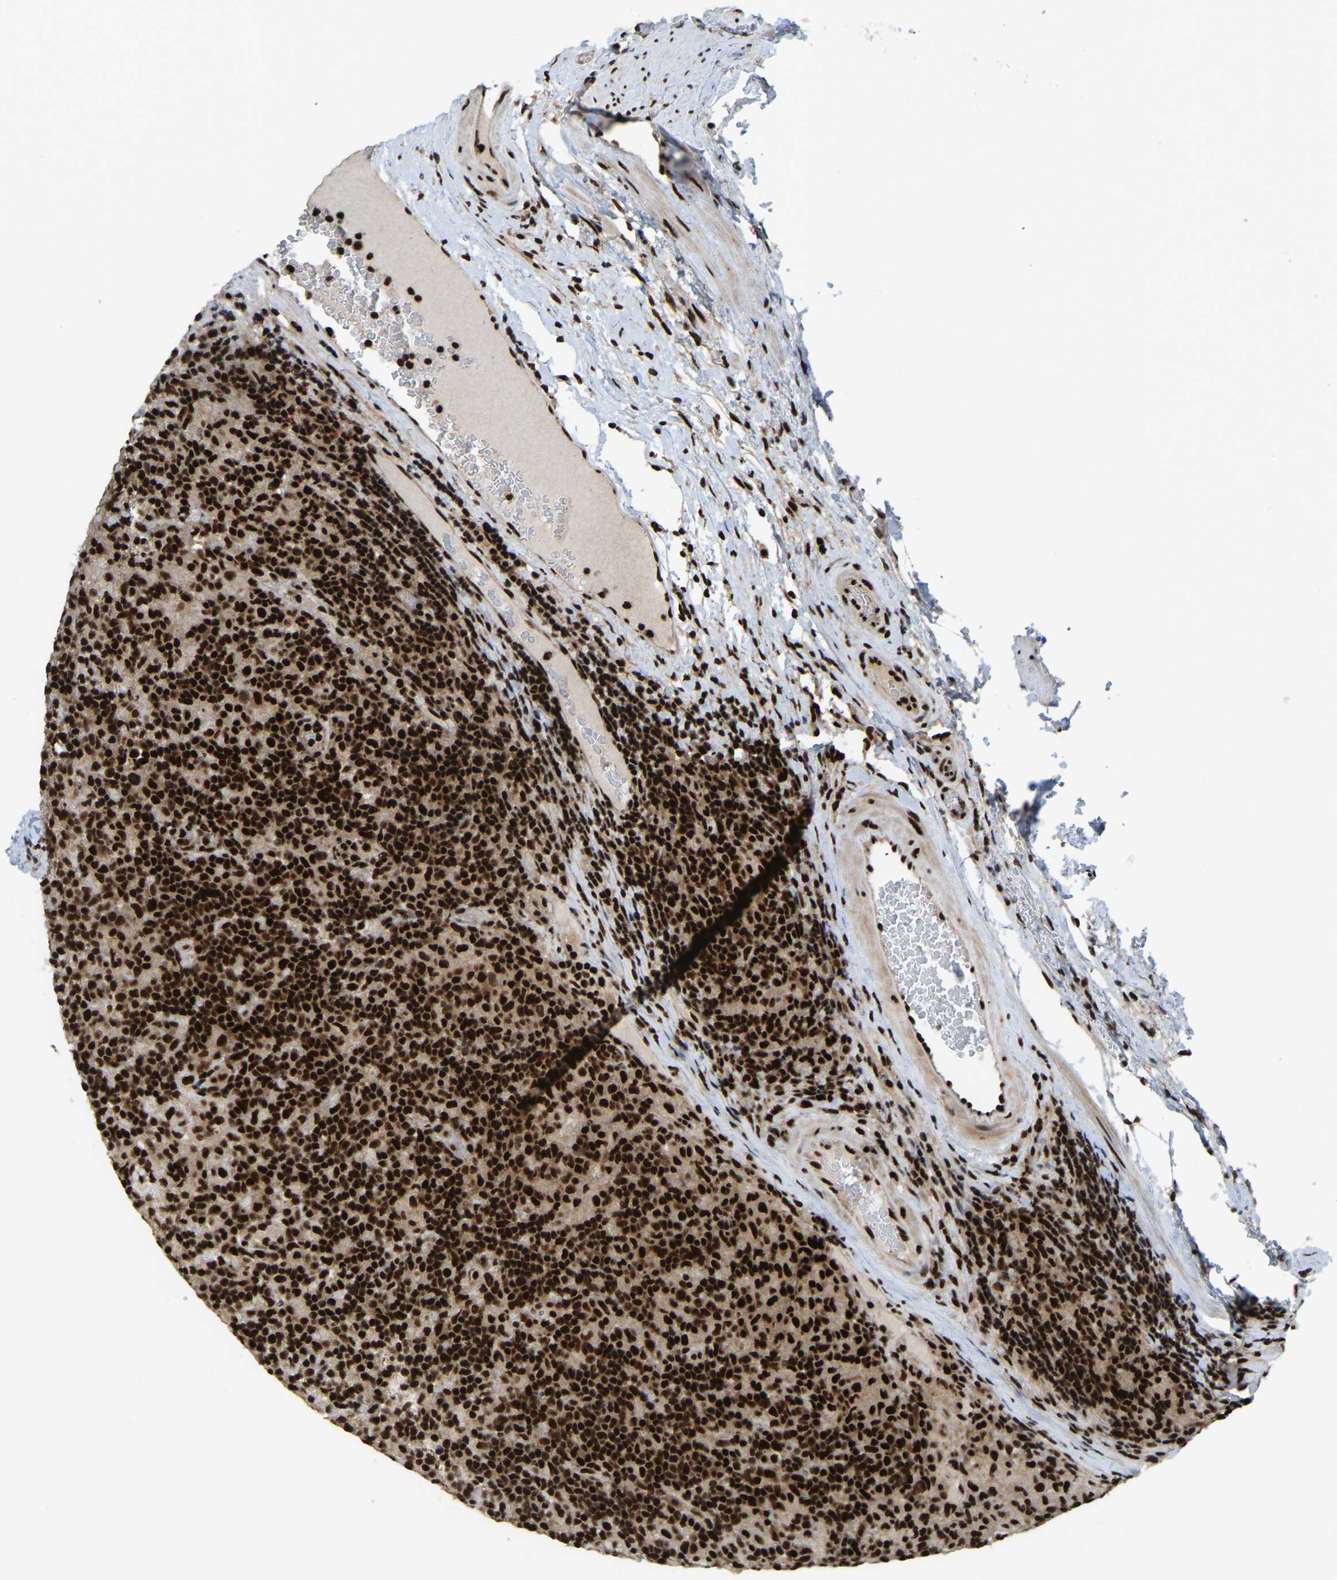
{"staining": {"intensity": "moderate", "quantity": ">75%", "location": "nuclear"}, "tissue": "lymphoma", "cell_type": "Tumor cells", "image_type": "cancer", "snomed": [{"axis": "morphology", "description": "Hodgkin's disease, NOS"}, {"axis": "topography", "description": "Lymph node"}], "caption": "There is medium levels of moderate nuclear staining in tumor cells of lymphoma, as demonstrated by immunohistochemical staining (brown color).", "gene": "TBL1XR1", "patient": {"sex": "male", "age": 70}}